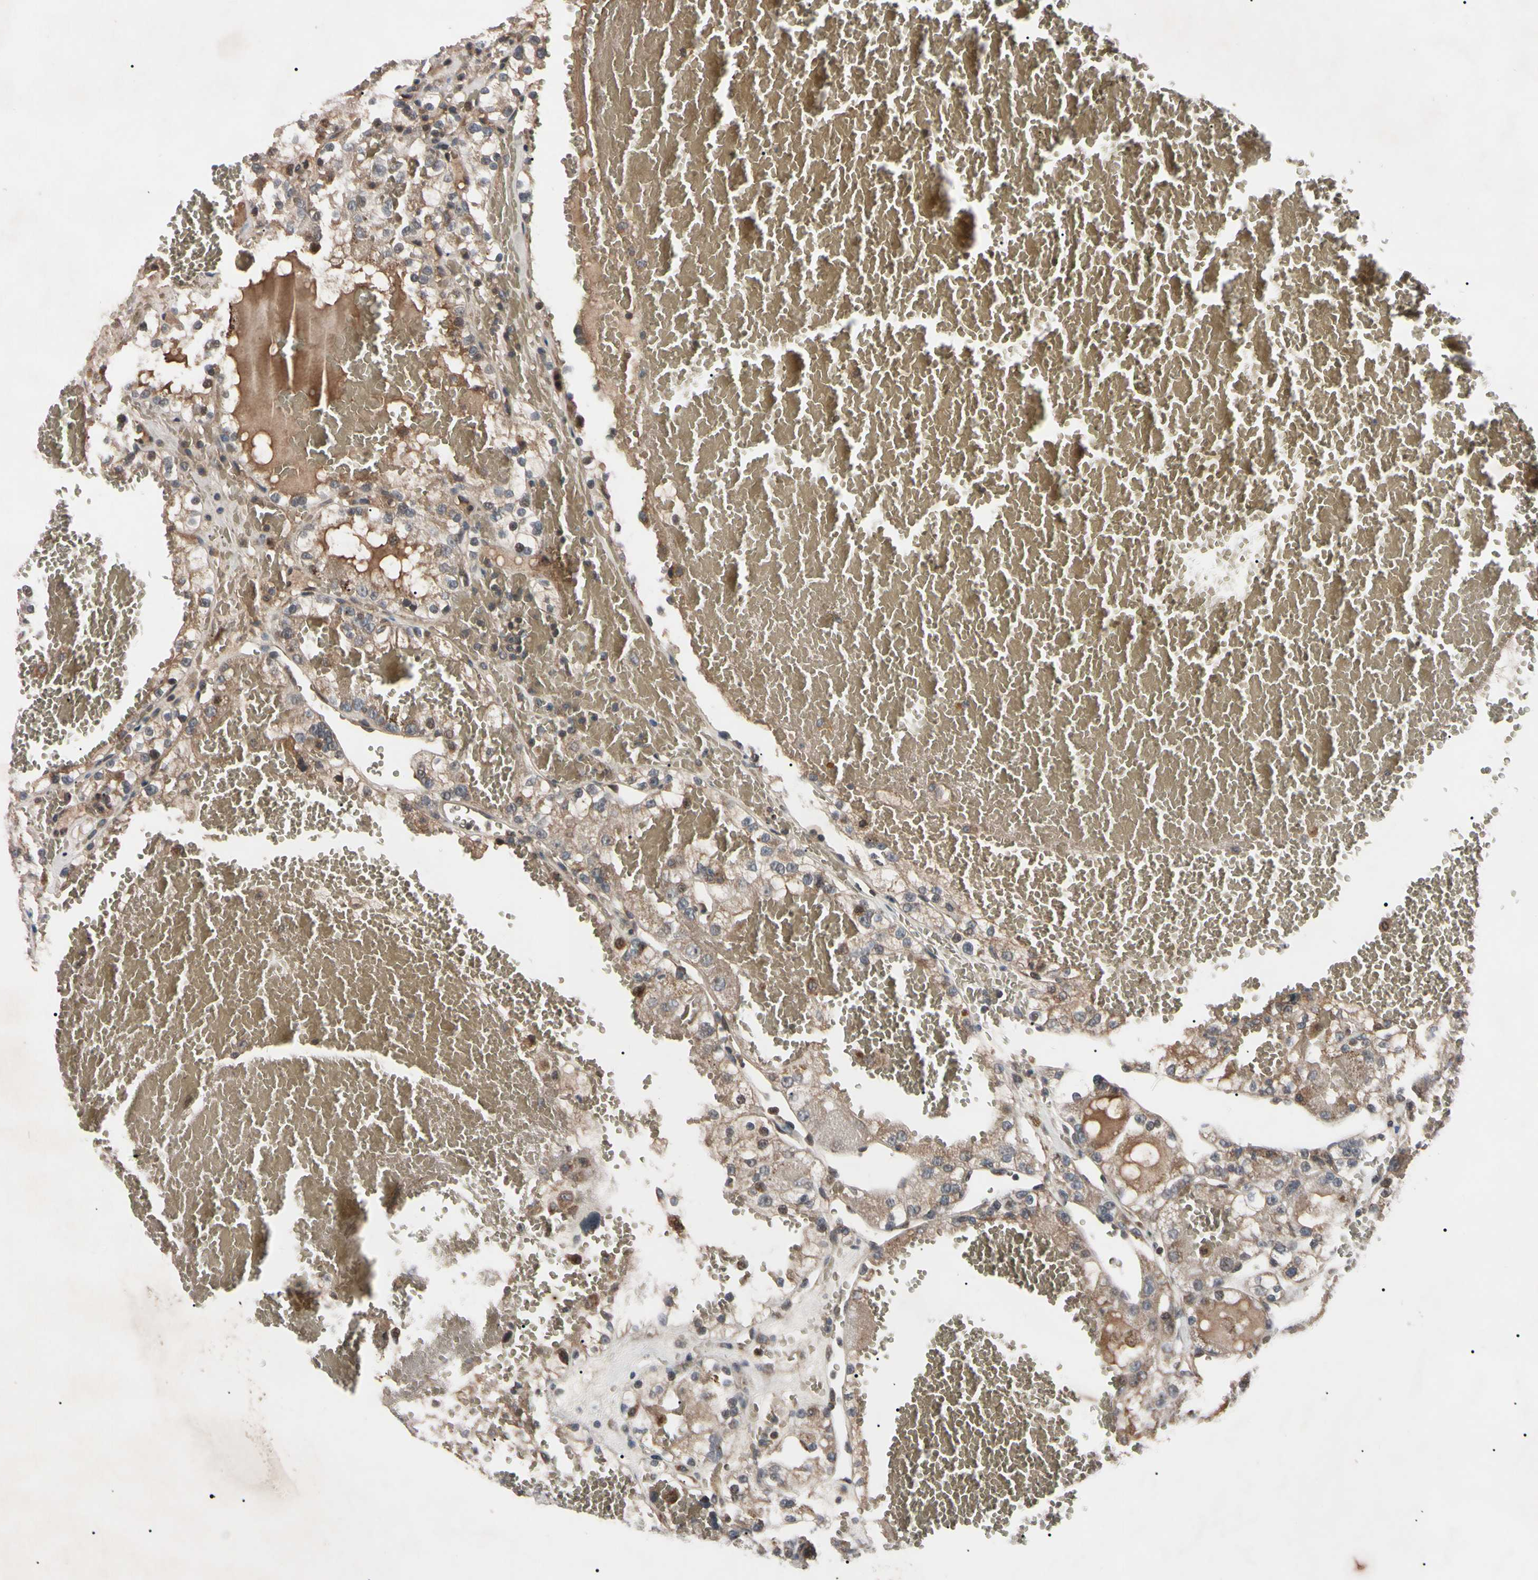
{"staining": {"intensity": "weak", "quantity": "<25%", "location": "cytoplasmic/membranous"}, "tissue": "renal cancer", "cell_type": "Tumor cells", "image_type": "cancer", "snomed": [{"axis": "morphology", "description": "Normal tissue, NOS"}, {"axis": "morphology", "description": "Adenocarcinoma, NOS"}, {"axis": "topography", "description": "Kidney"}], "caption": "Photomicrograph shows no protein staining in tumor cells of renal cancer tissue.", "gene": "TNFRSF1A", "patient": {"sex": "male", "age": 61}}